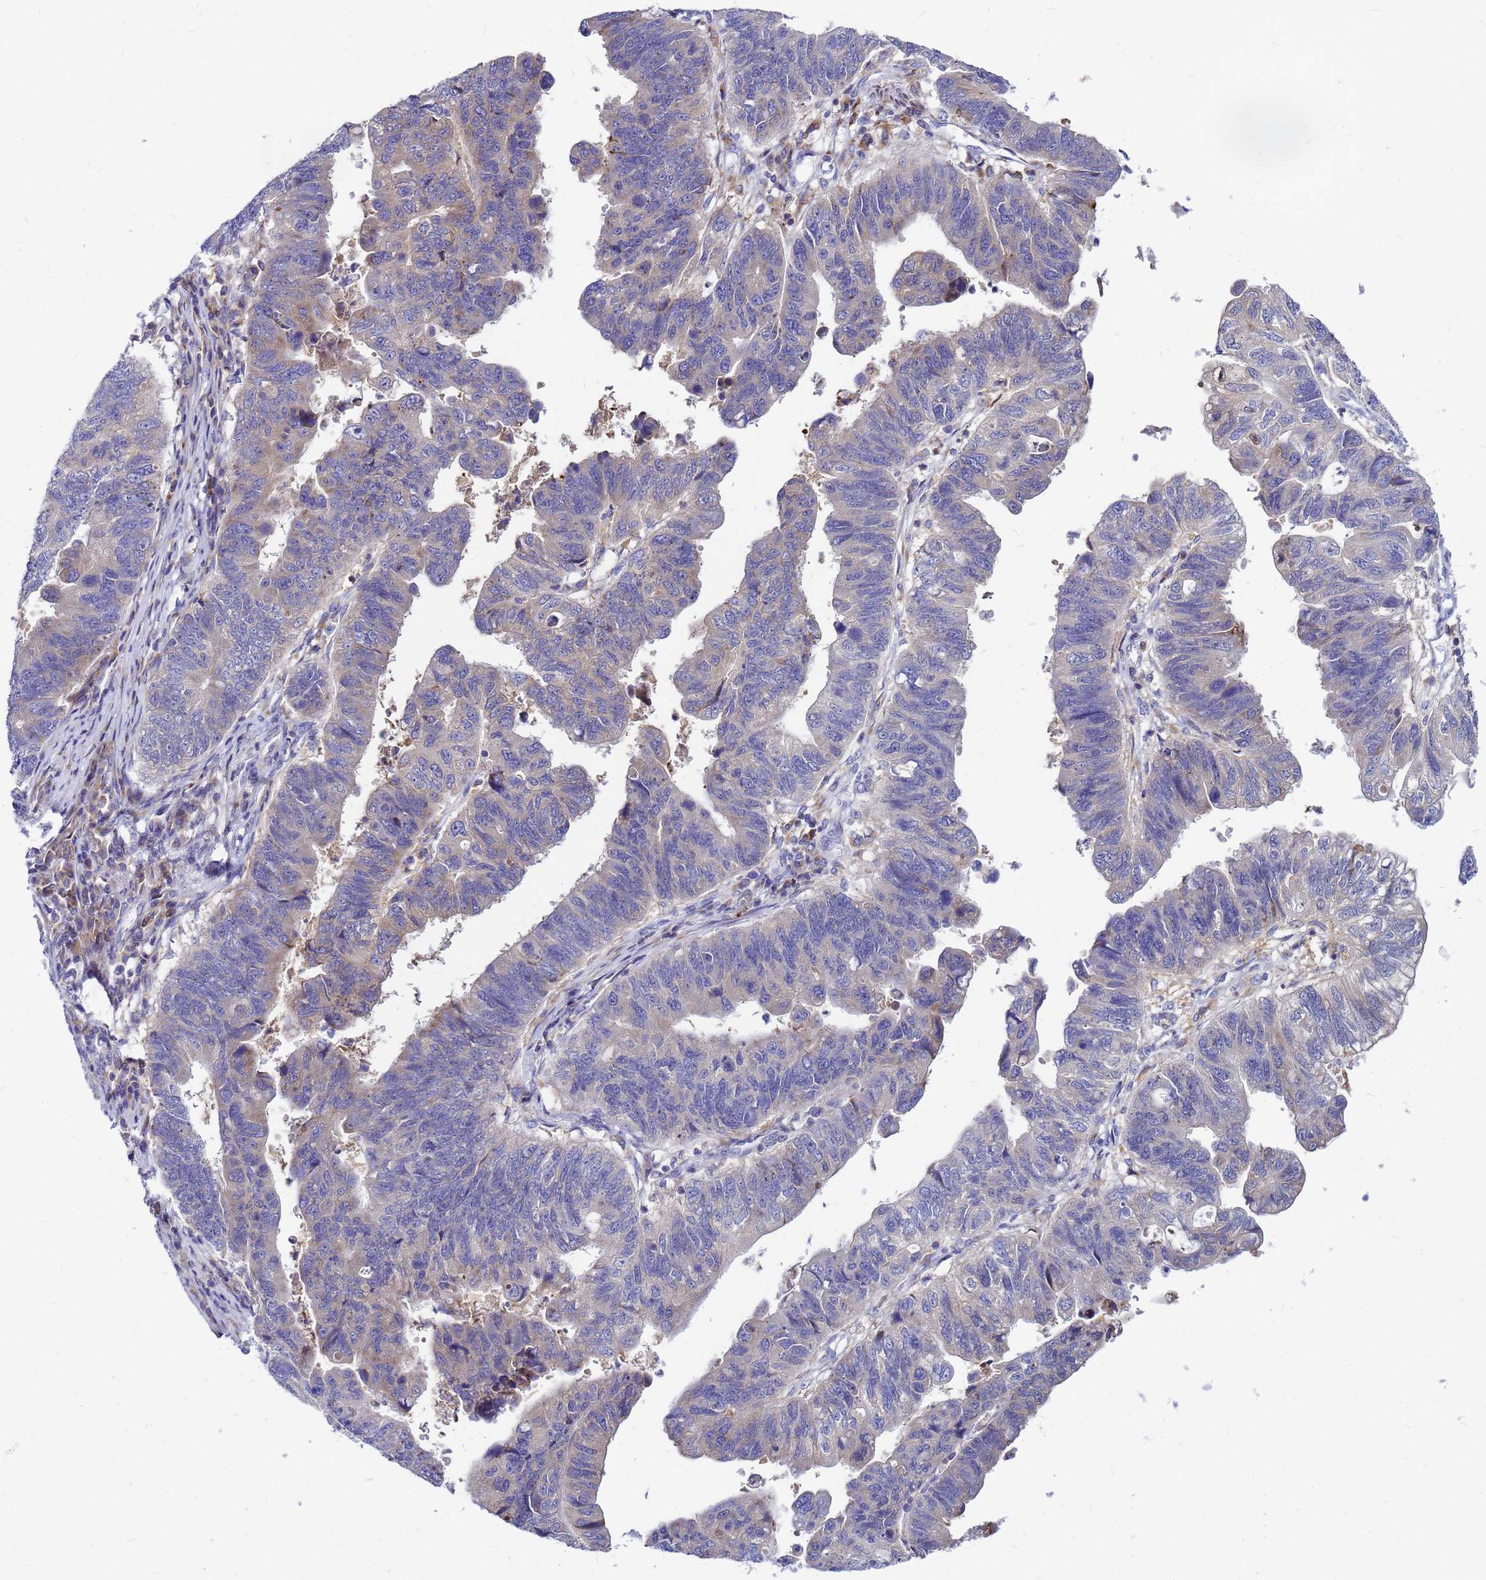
{"staining": {"intensity": "weak", "quantity": "25%-75%", "location": "cytoplasmic/membranous"}, "tissue": "stomach cancer", "cell_type": "Tumor cells", "image_type": "cancer", "snomed": [{"axis": "morphology", "description": "Adenocarcinoma, NOS"}, {"axis": "topography", "description": "Stomach"}], "caption": "Stomach cancer stained with a brown dye displays weak cytoplasmic/membranous positive staining in approximately 25%-75% of tumor cells.", "gene": "FHIP1A", "patient": {"sex": "male", "age": 59}}